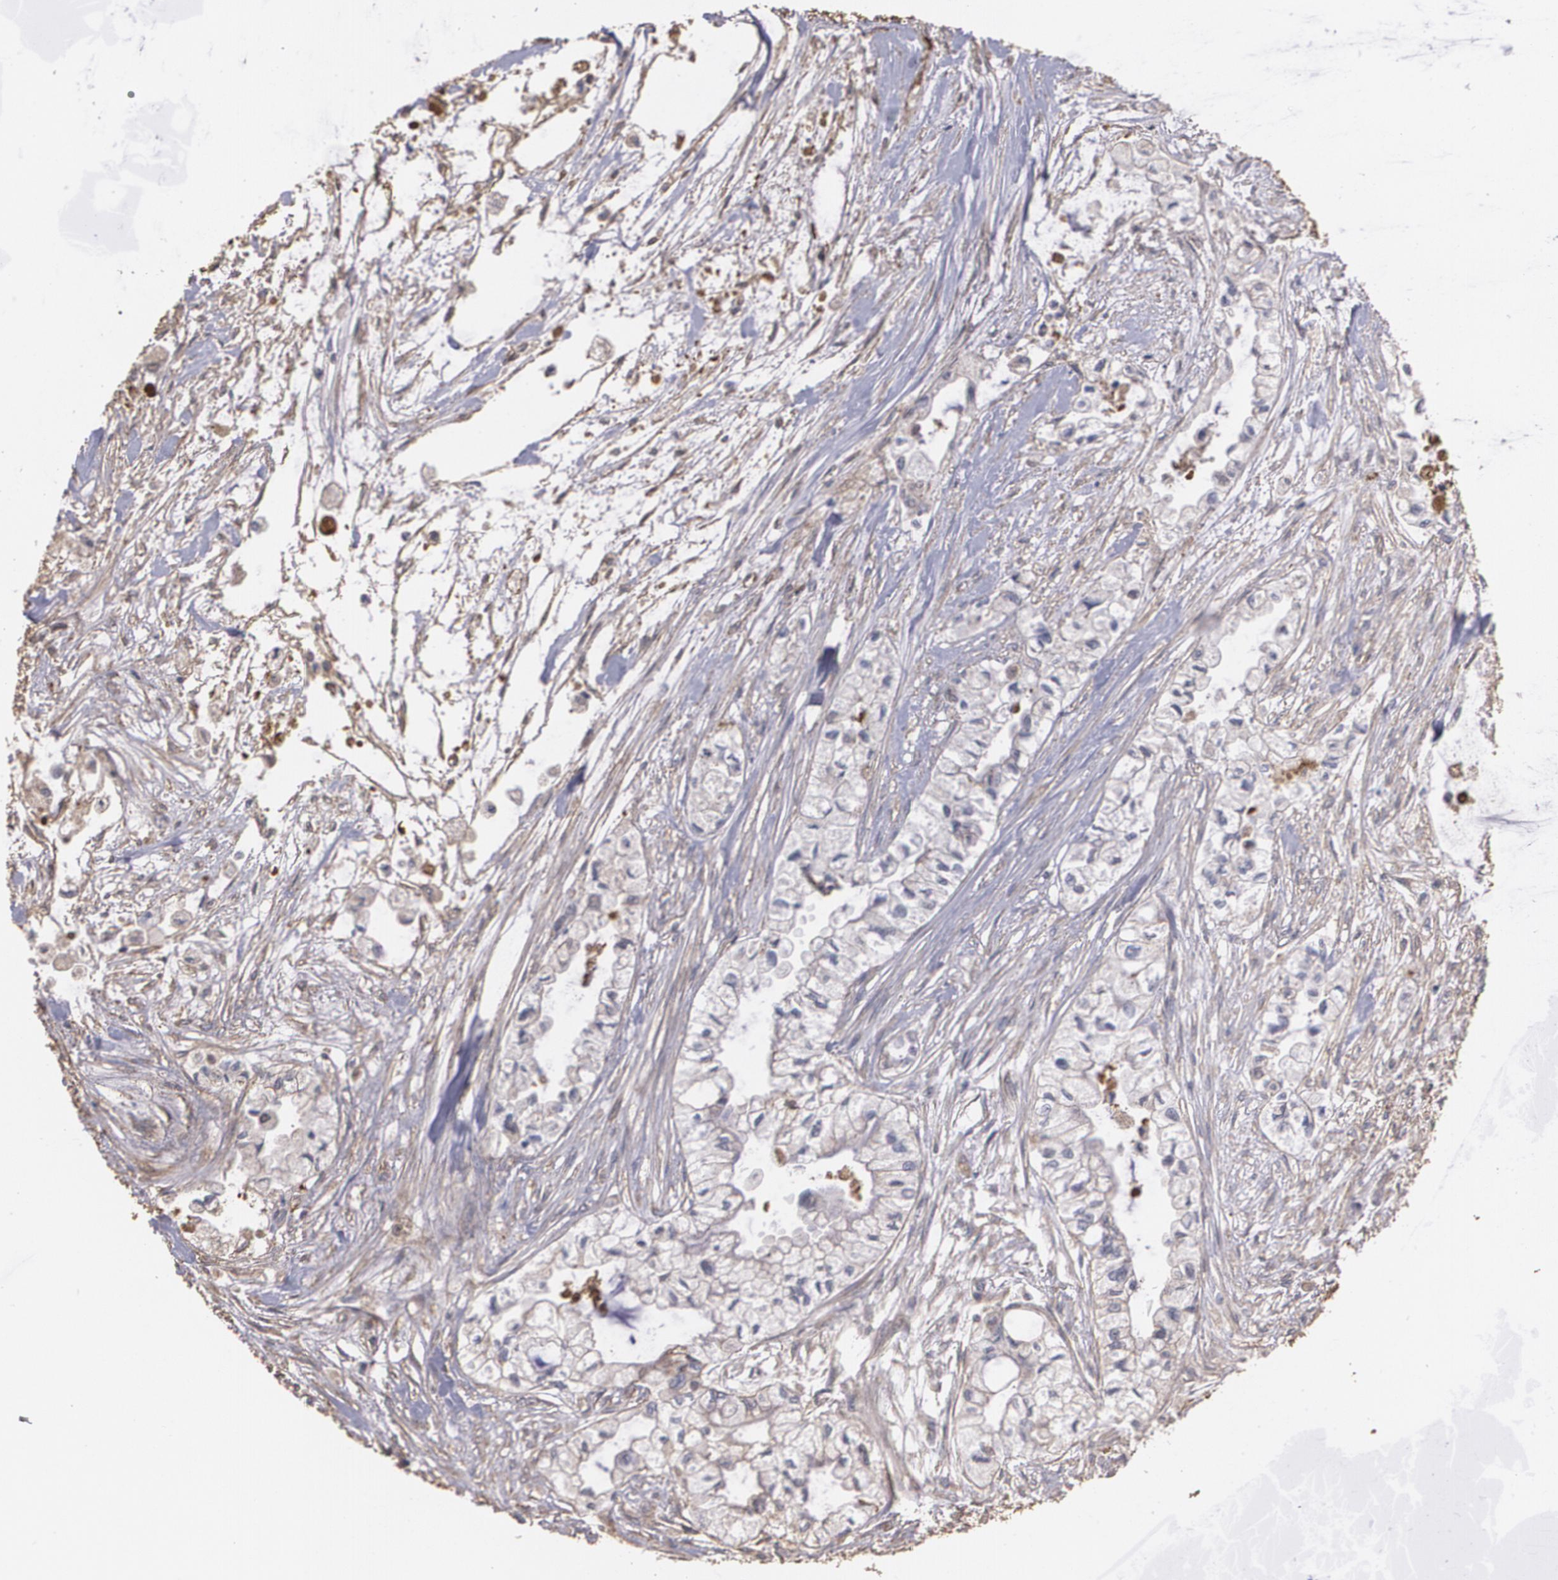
{"staining": {"intensity": "weak", "quantity": ">75%", "location": "cytoplasmic/membranous"}, "tissue": "pancreatic cancer", "cell_type": "Tumor cells", "image_type": "cancer", "snomed": [{"axis": "morphology", "description": "Adenocarcinoma, NOS"}, {"axis": "topography", "description": "Pancreas"}], "caption": "Pancreatic adenocarcinoma was stained to show a protein in brown. There is low levels of weak cytoplasmic/membranous positivity in approximately >75% of tumor cells.", "gene": "PON1", "patient": {"sex": "male", "age": 79}}